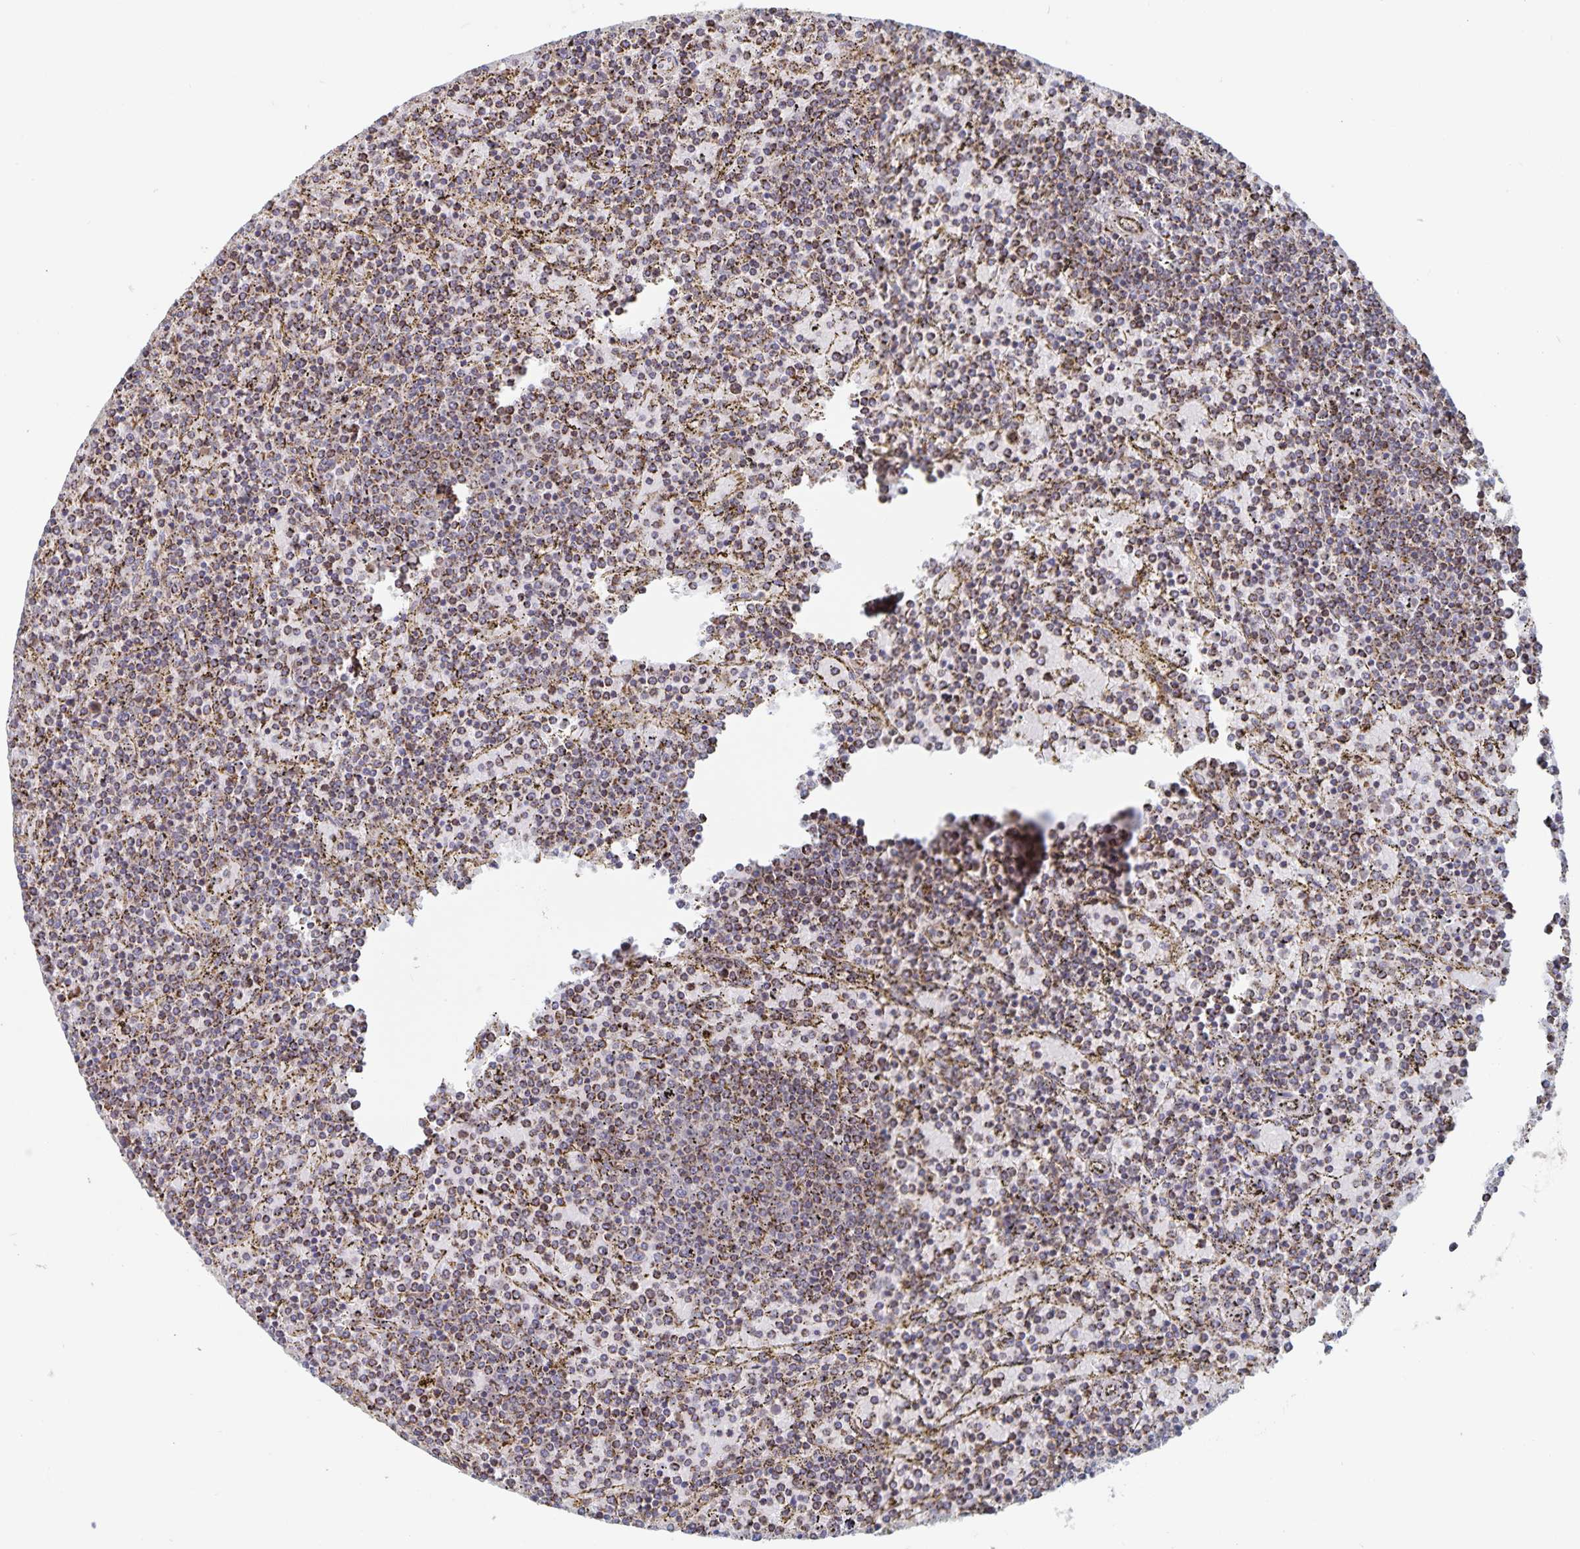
{"staining": {"intensity": "moderate", "quantity": ">75%", "location": "cytoplasmic/membranous"}, "tissue": "lymphoma", "cell_type": "Tumor cells", "image_type": "cancer", "snomed": [{"axis": "morphology", "description": "Malignant lymphoma, non-Hodgkin's type, Low grade"}, {"axis": "topography", "description": "Spleen"}], "caption": "The immunohistochemical stain labels moderate cytoplasmic/membranous staining in tumor cells of malignant lymphoma, non-Hodgkin's type (low-grade) tissue.", "gene": "ACACA", "patient": {"sex": "female", "age": 77}}